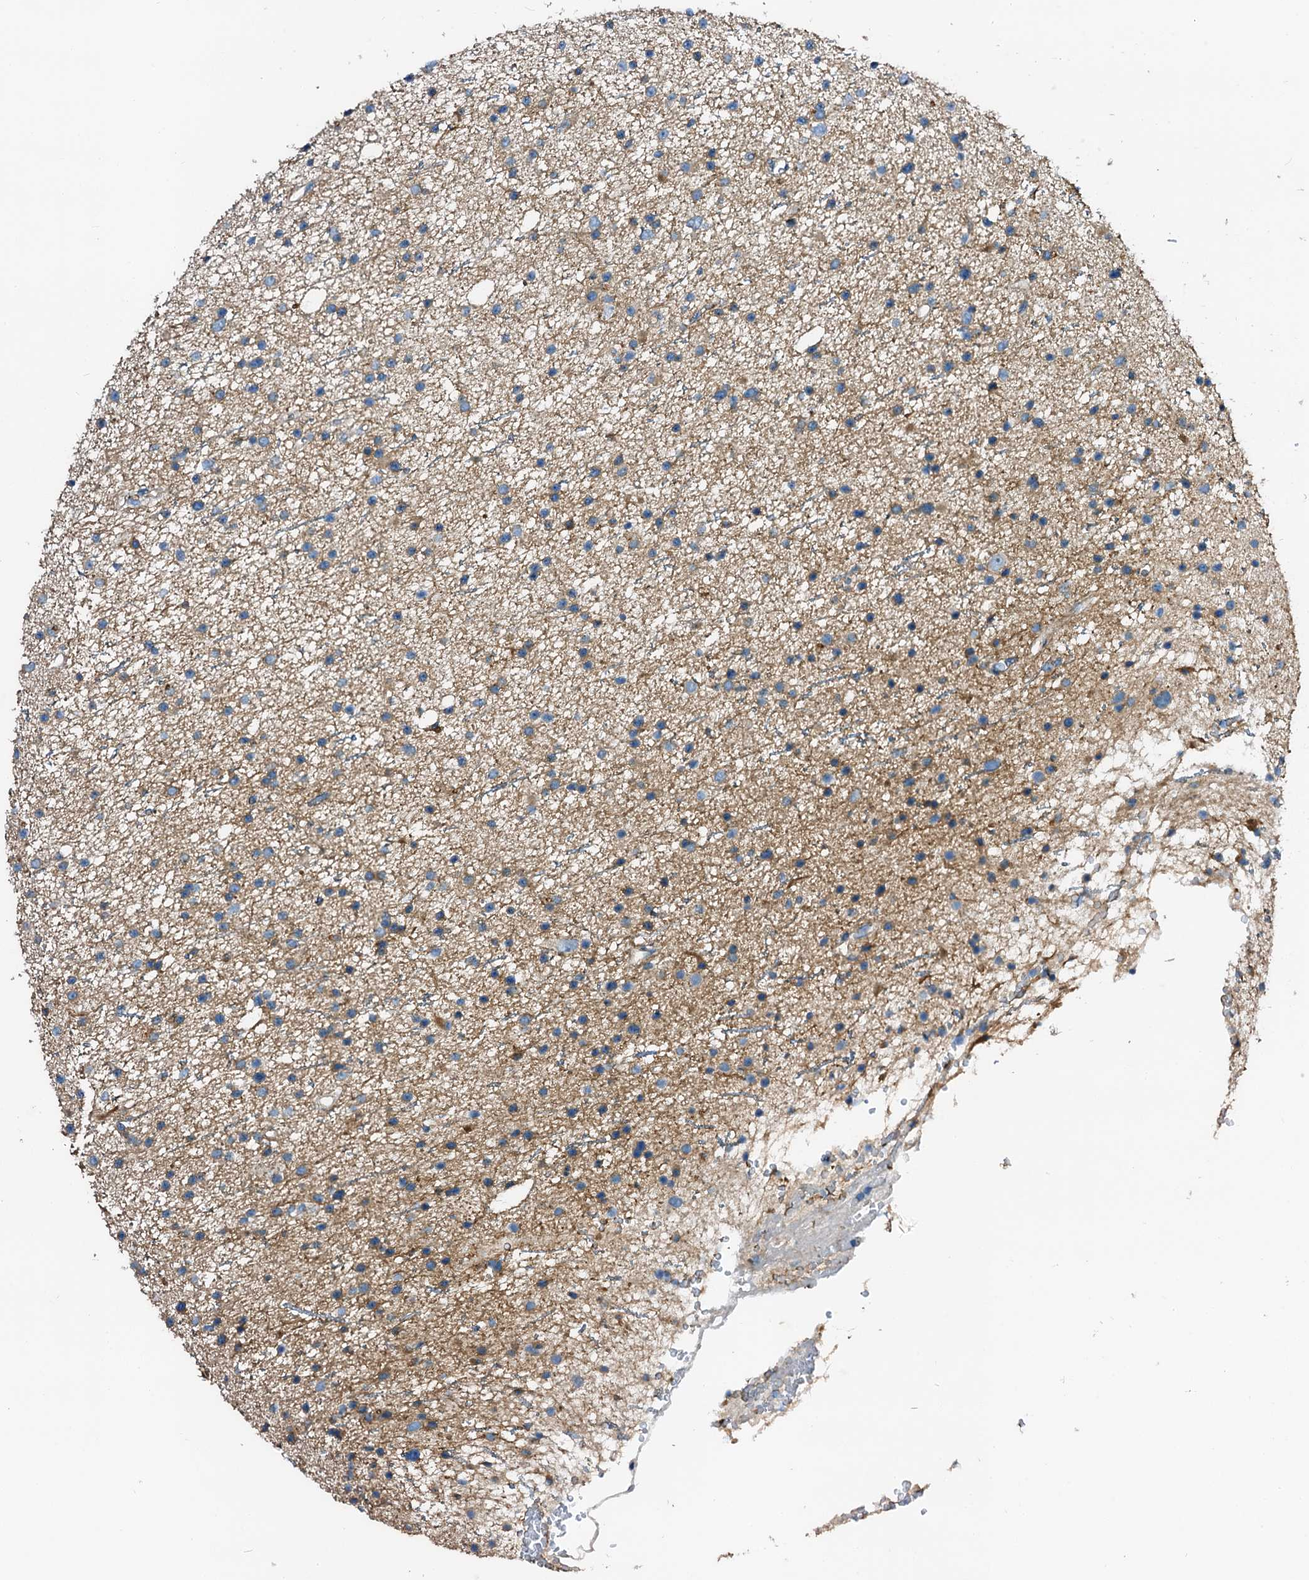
{"staining": {"intensity": "weak", "quantity": "<25%", "location": "cytoplasmic/membranous"}, "tissue": "glioma", "cell_type": "Tumor cells", "image_type": "cancer", "snomed": [{"axis": "morphology", "description": "Glioma, malignant, Low grade"}, {"axis": "topography", "description": "Cerebral cortex"}], "caption": "Immunohistochemistry (IHC) of malignant glioma (low-grade) shows no staining in tumor cells.", "gene": "FIBIN", "patient": {"sex": "female", "age": 39}}